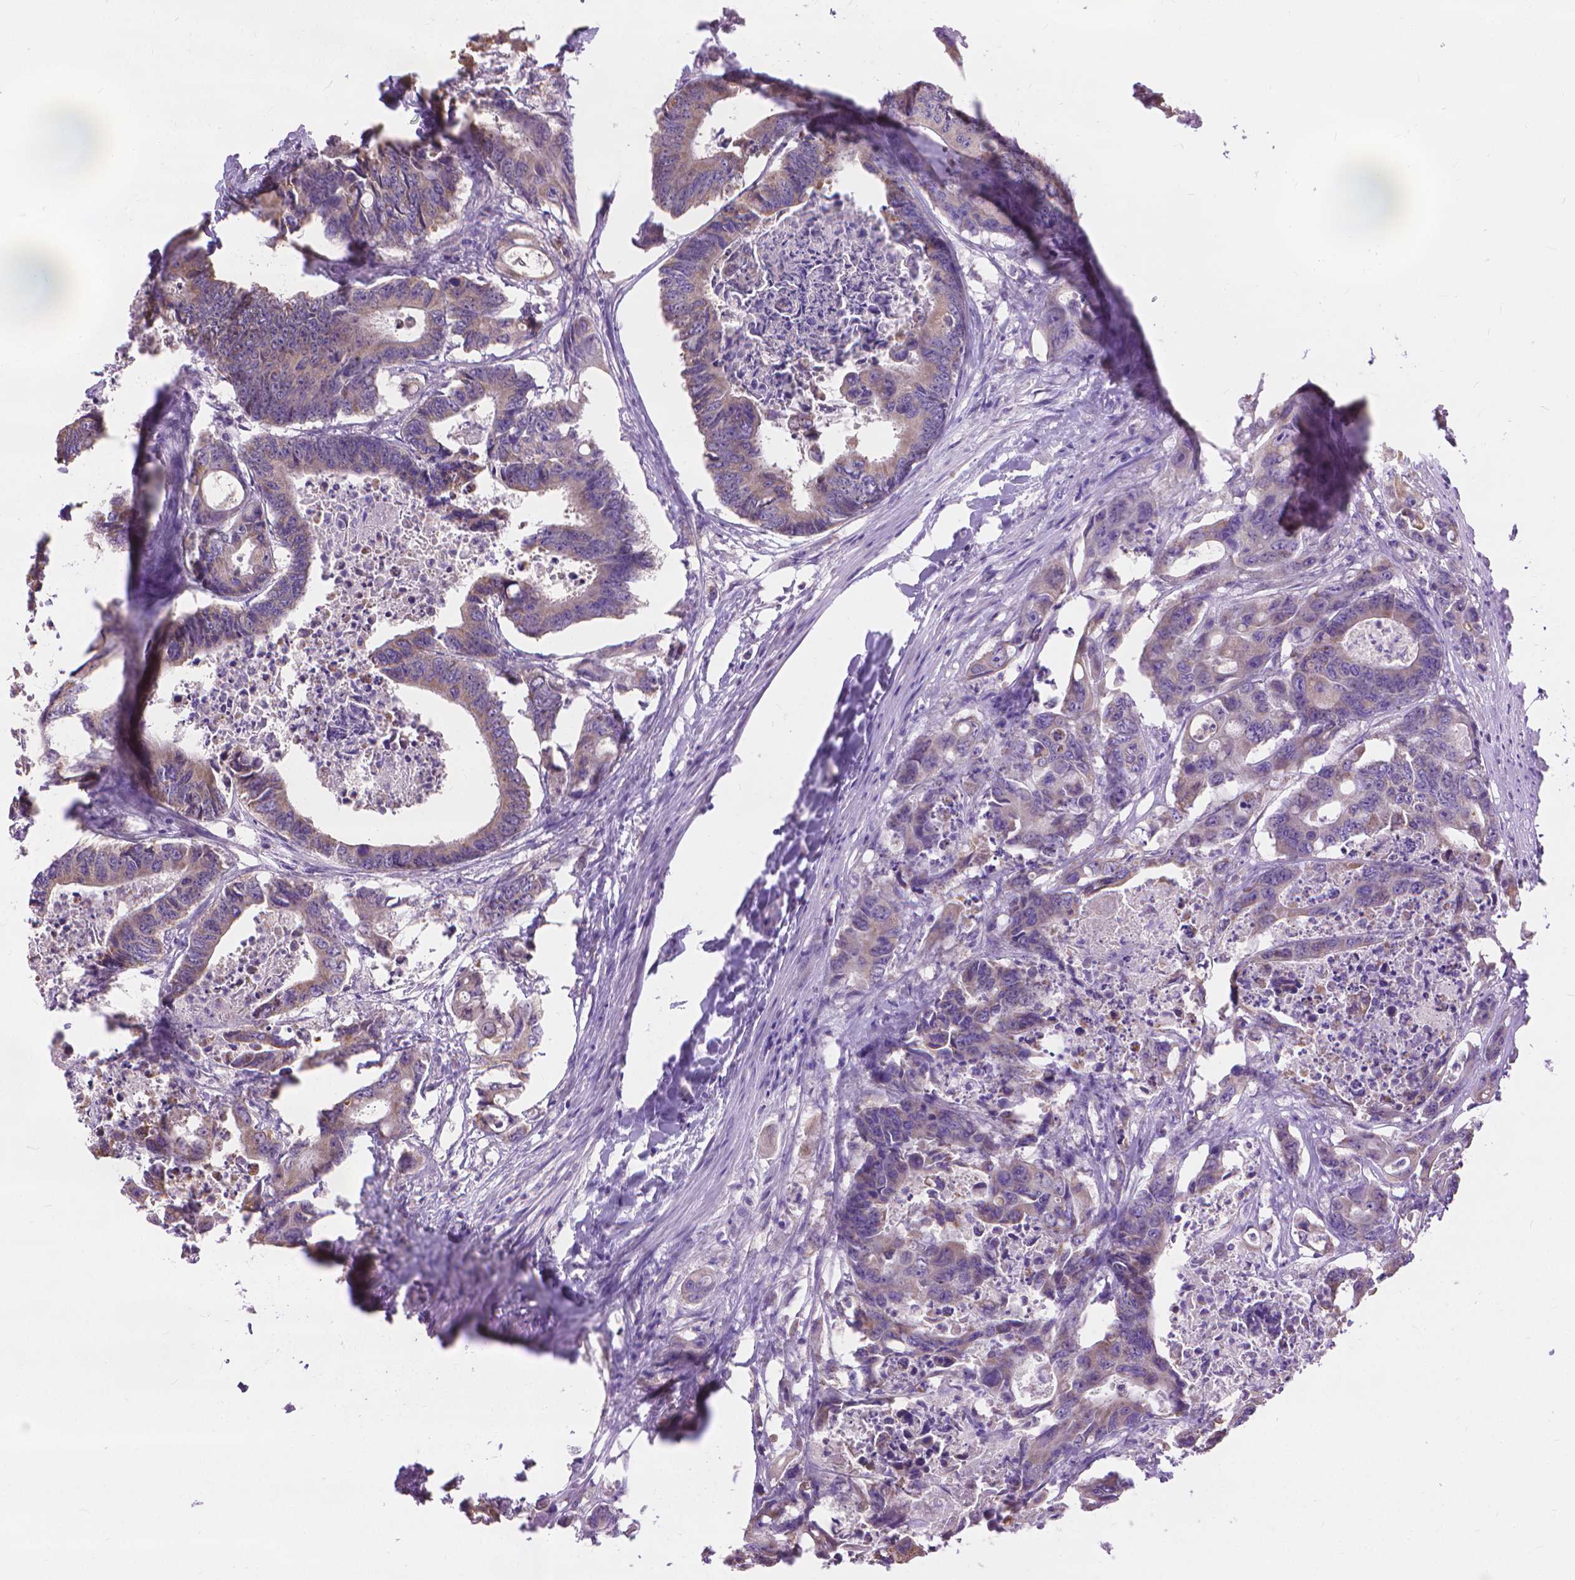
{"staining": {"intensity": "weak", "quantity": ">75%", "location": "cytoplasmic/membranous"}, "tissue": "colorectal cancer", "cell_type": "Tumor cells", "image_type": "cancer", "snomed": [{"axis": "morphology", "description": "Adenocarcinoma, NOS"}, {"axis": "topography", "description": "Rectum"}], "caption": "Colorectal cancer stained with DAB immunohistochemistry (IHC) displays low levels of weak cytoplasmic/membranous positivity in approximately >75% of tumor cells.", "gene": "SYN1", "patient": {"sex": "male", "age": 54}}